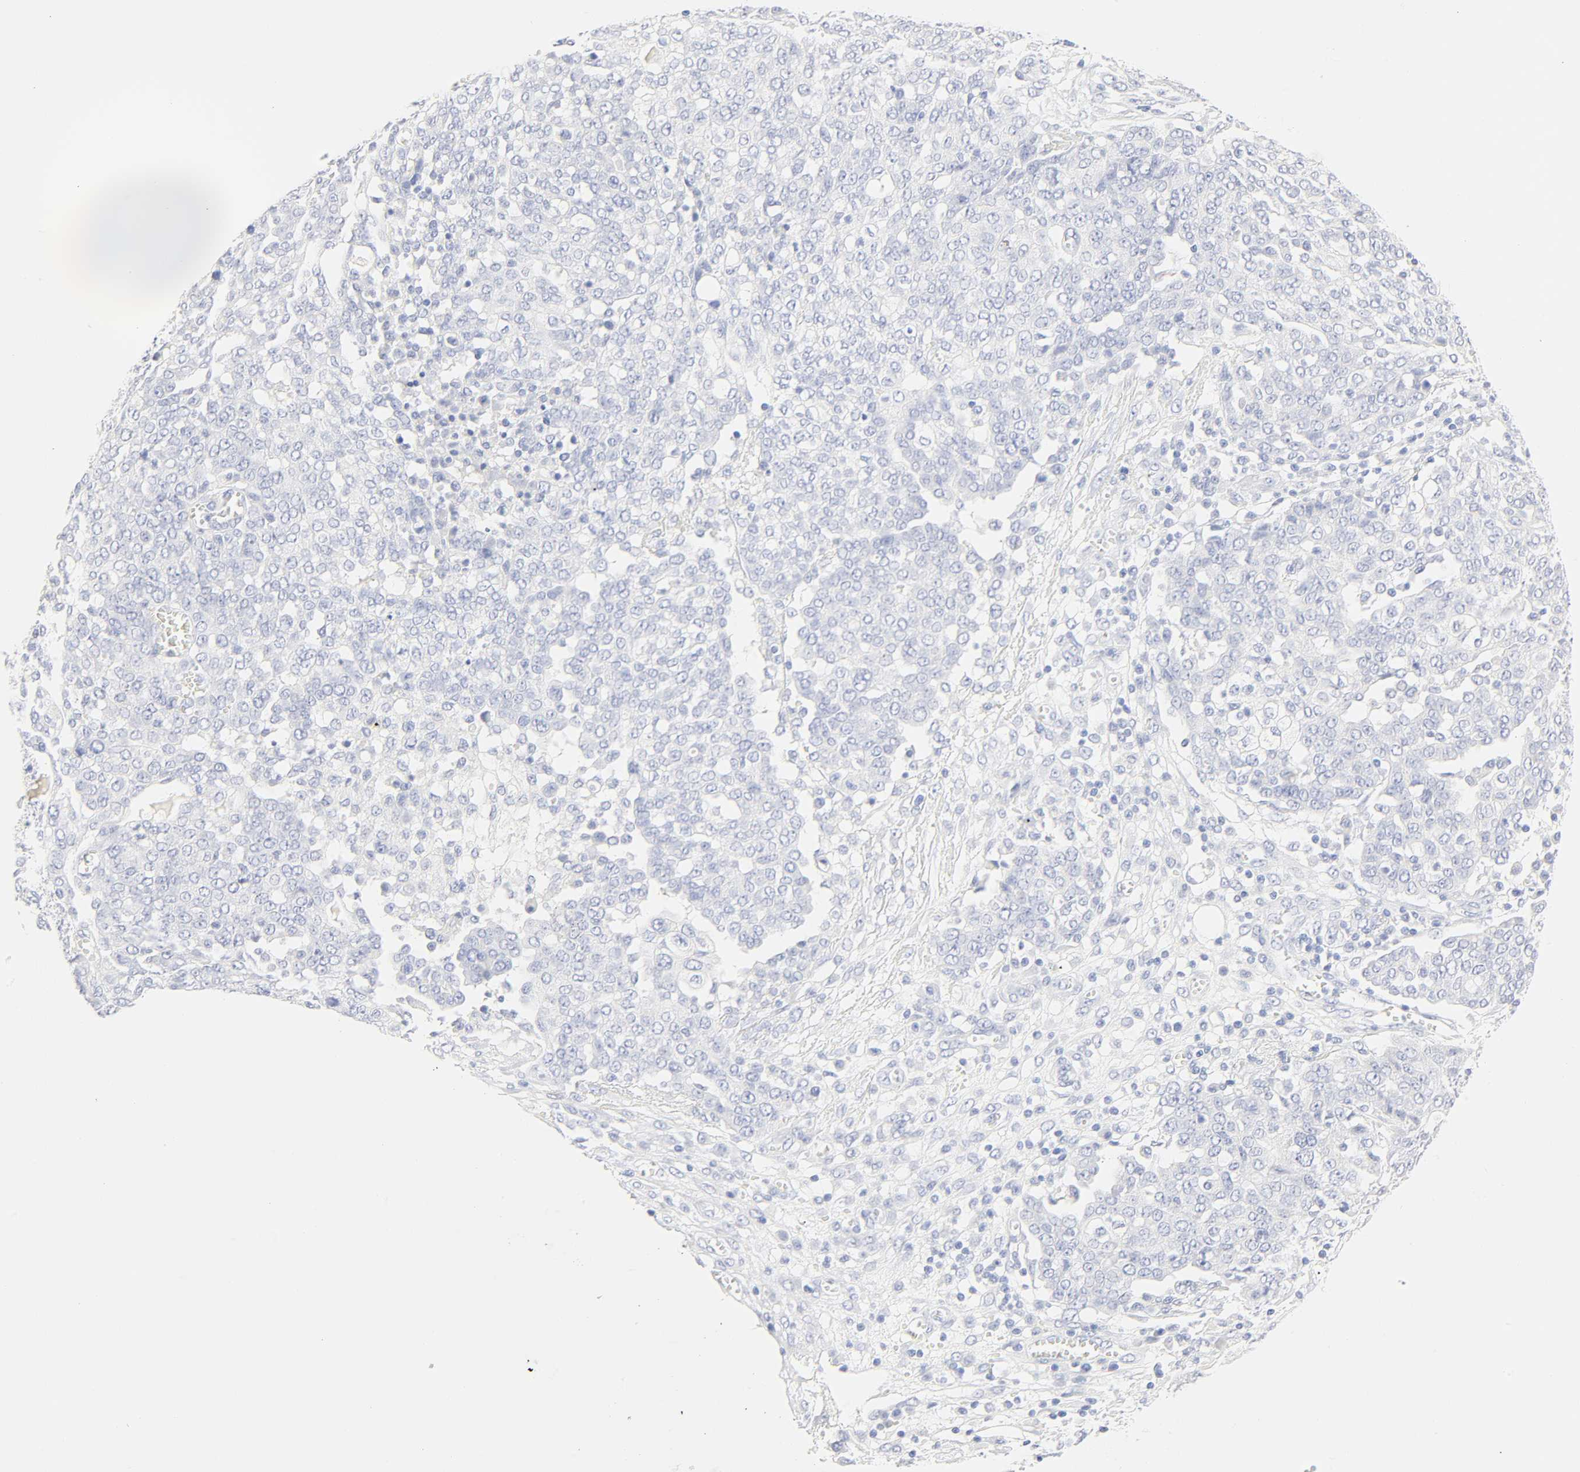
{"staining": {"intensity": "negative", "quantity": "none", "location": "none"}, "tissue": "ovarian cancer", "cell_type": "Tumor cells", "image_type": "cancer", "snomed": [{"axis": "morphology", "description": "Cystadenocarcinoma, serous, NOS"}, {"axis": "topography", "description": "Soft tissue"}, {"axis": "topography", "description": "Ovary"}], "caption": "Immunohistochemistry micrograph of ovarian cancer (serous cystadenocarcinoma) stained for a protein (brown), which shows no positivity in tumor cells.", "gene": "SLCO1B3", "patient": {"sex": "female", "age": 57}}